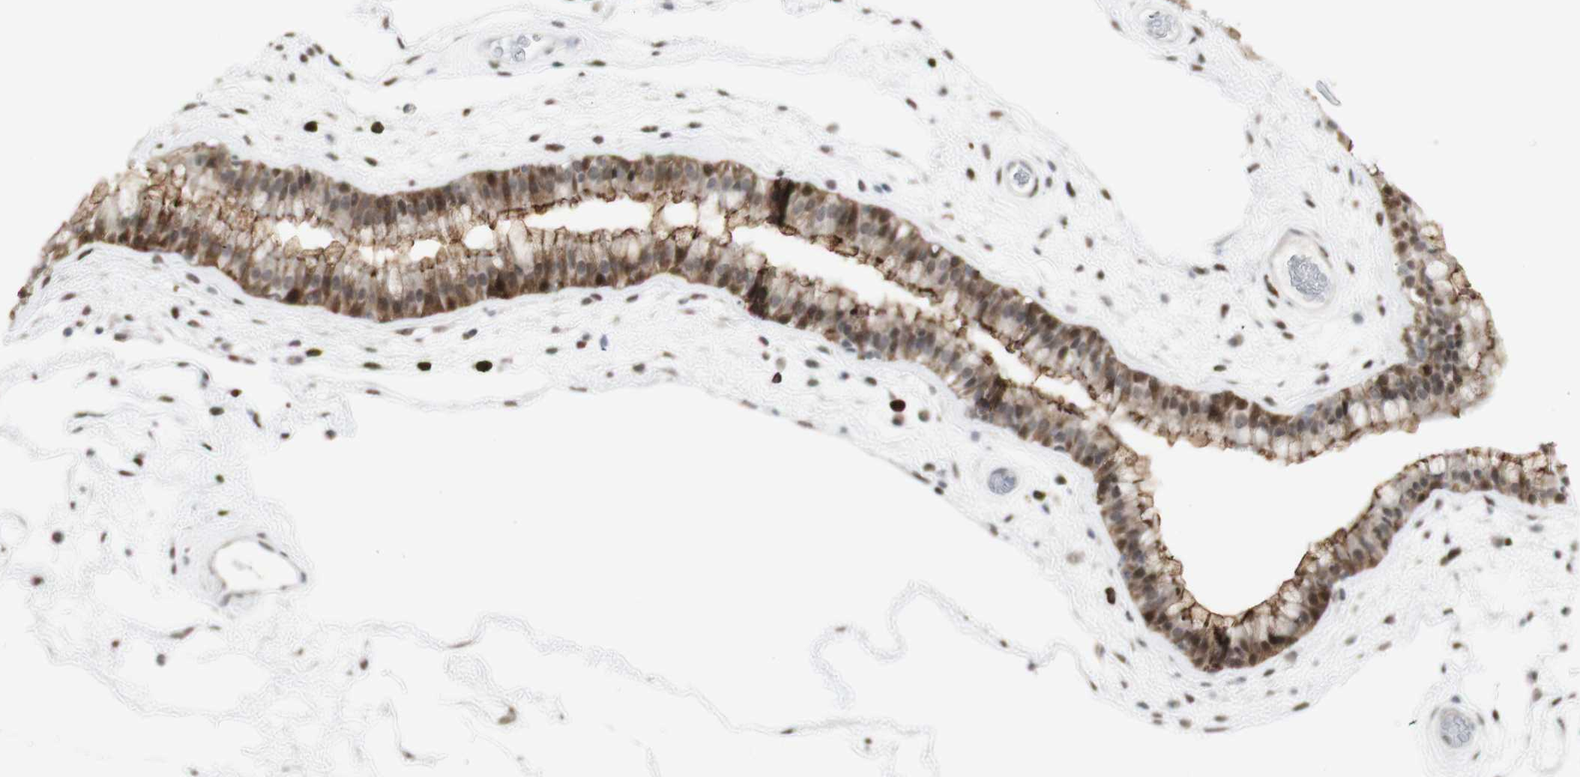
{"staining": {"intensity": "strong", "quantity": ">75%", "location": "cytoplasmic/membranous"}, "tissue": "nasopharynx", "cell_type": "Respiratory epithelial cells", "image_type": "normal", "snomed": [{"axis": "morphology", "description": "Normal tissue, NOS"}, {"axis": "morphology", "description": "Inflammation, NOS"}, {"axis": "topography", "description": "Nasopharynx"}], "caption": "A brown stain labels strong cytoplasmic/membranous expression of a protein in respiratory epithelial cells of benign nasopharynx.", "gene": "C1orf116", "patient": {"sex": "male", "age": 48}}